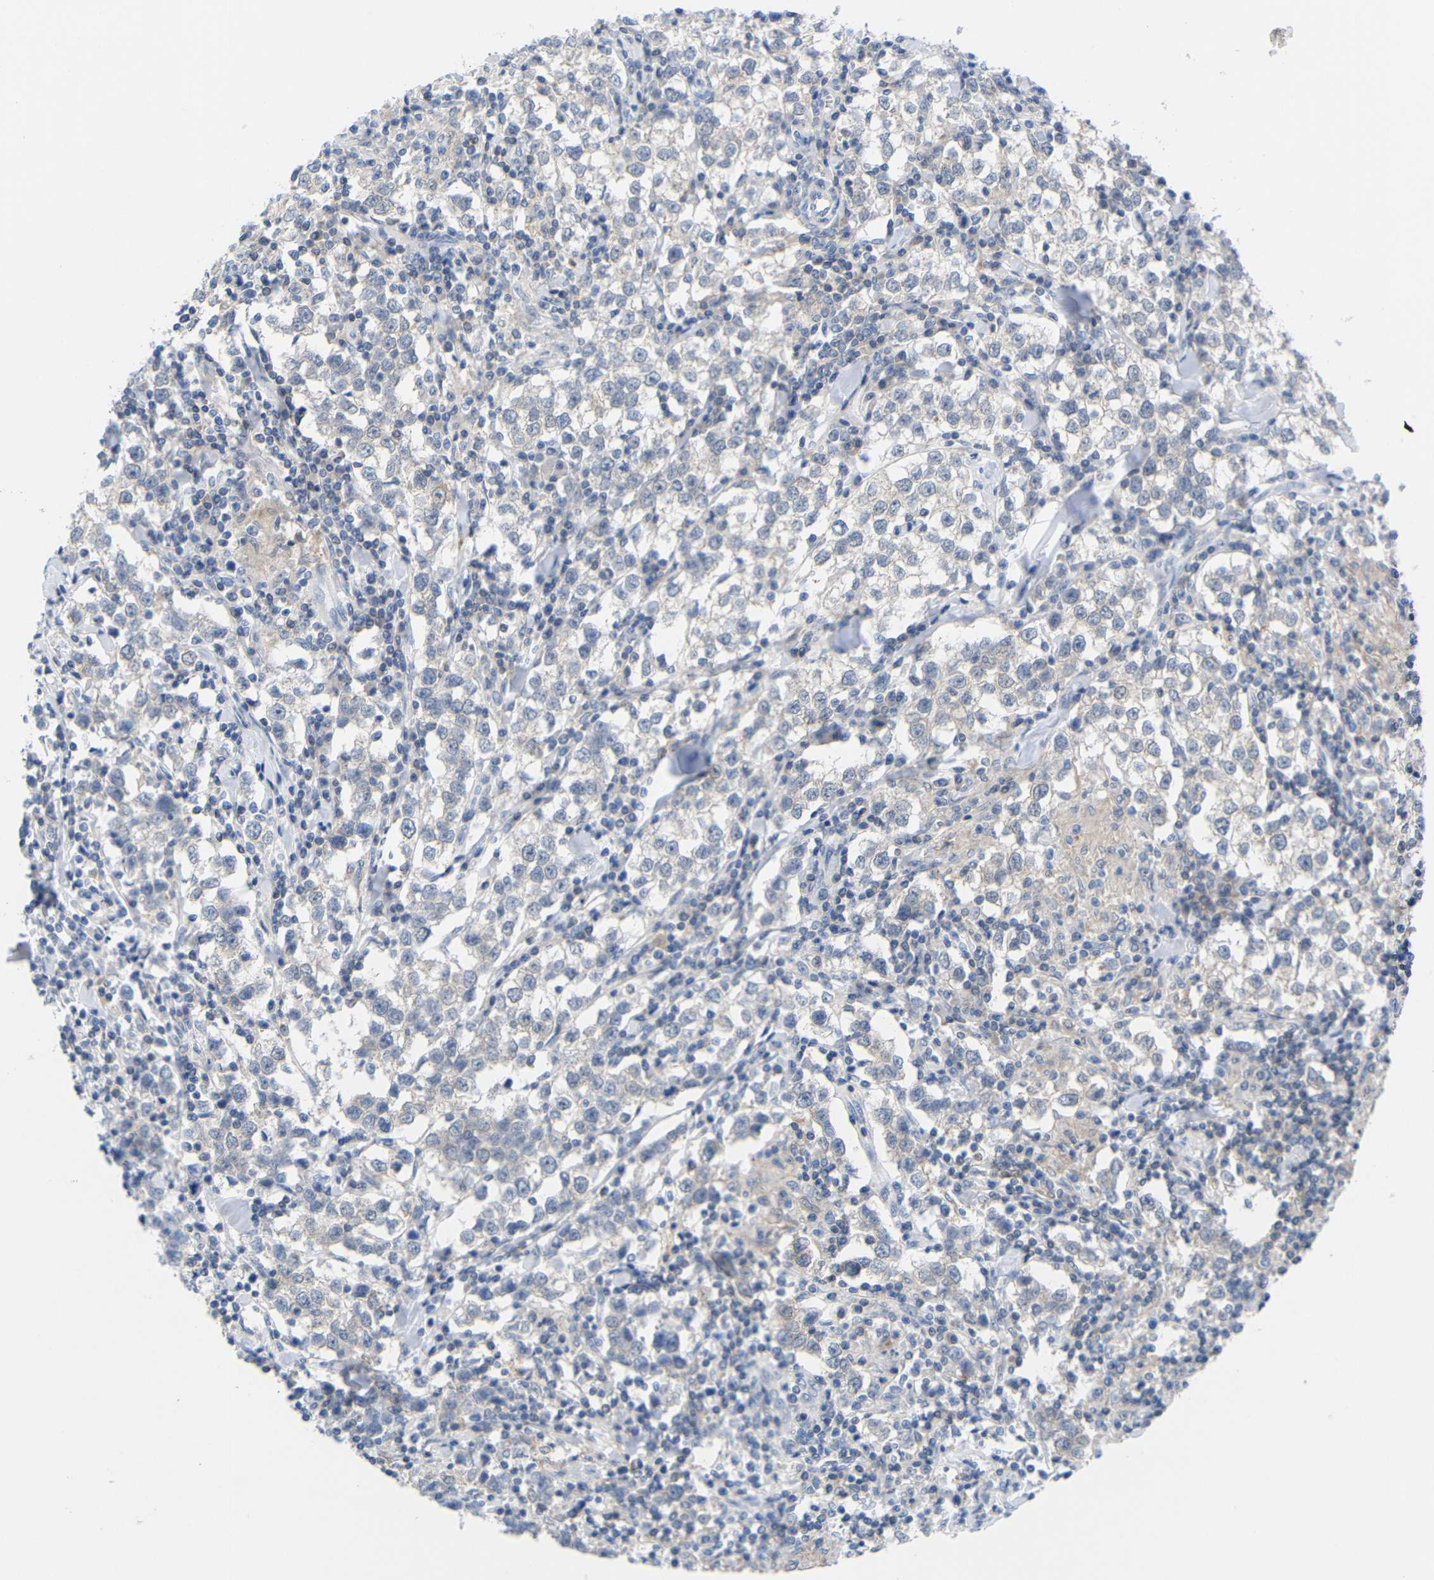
{"staining": {"intensity": "negative", "quantity": "none", "location": "none"}, "tissue": "testis cancer", "cell_type": "Tumor cells", "image_type": "cancer", "snomed": [{"axis": "morphology", "description": "Seminoma, NOS"}, {"axis": "morphology", "description": "Carcinoma, Embryonal, NOS"}, {"axis": "topography", "description": "Testis"}], "caption": "Tumor cells show no significant protein staining in testis cancer.", "gene": "PEBP1", "patient": {"sex": "male", "age": 36}}